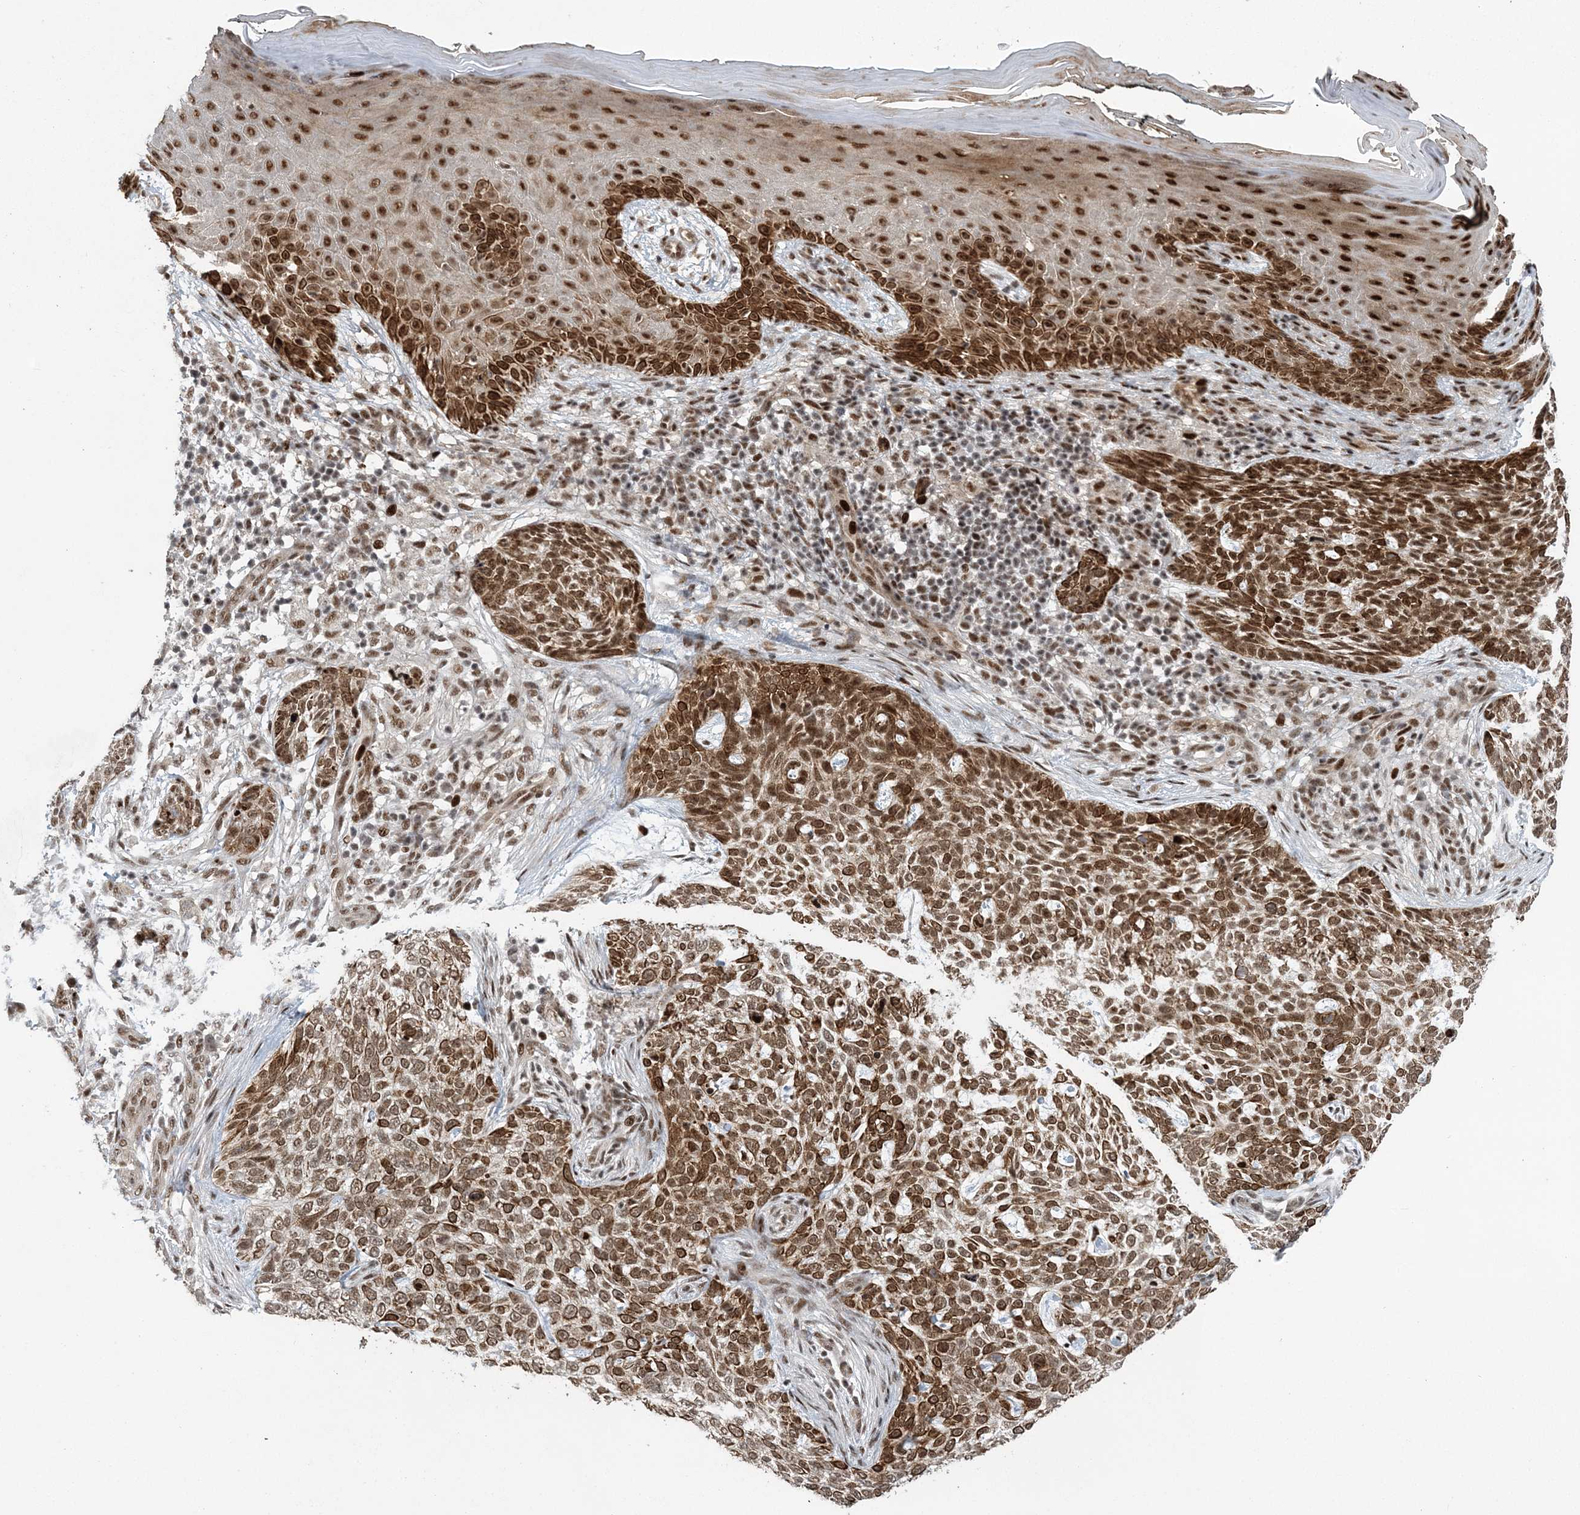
{"staining": {"intensity": "strong", "quantity": ">75%", "location": "cytoplasmic/membranous,nuclear"}, "tissue": "skin cancer", "cell_type": "Tumor cells", "image_type": "cancer", "snomed": [{"axis": "morphology", "description": "Basal cell carcinoma"}, {"axis": "topography", "description": "Skin"}], "caption": "Immunohistochemistry (IHC) staining of skin cancer, which shows high levels of strong cytoplasmic/membranous and nuclear staining in about >75% of tumor cells indicating strong cytoplasmic/membranous and nuclear protein expression. The staining was performed using DAB (3,3'-diaminobenzidine) (brown) for protein detection and nuclei were counterstained in hematoxylin (blue).", "gene": "CWC22", "patient": {"sex": "female", "age": 64}}